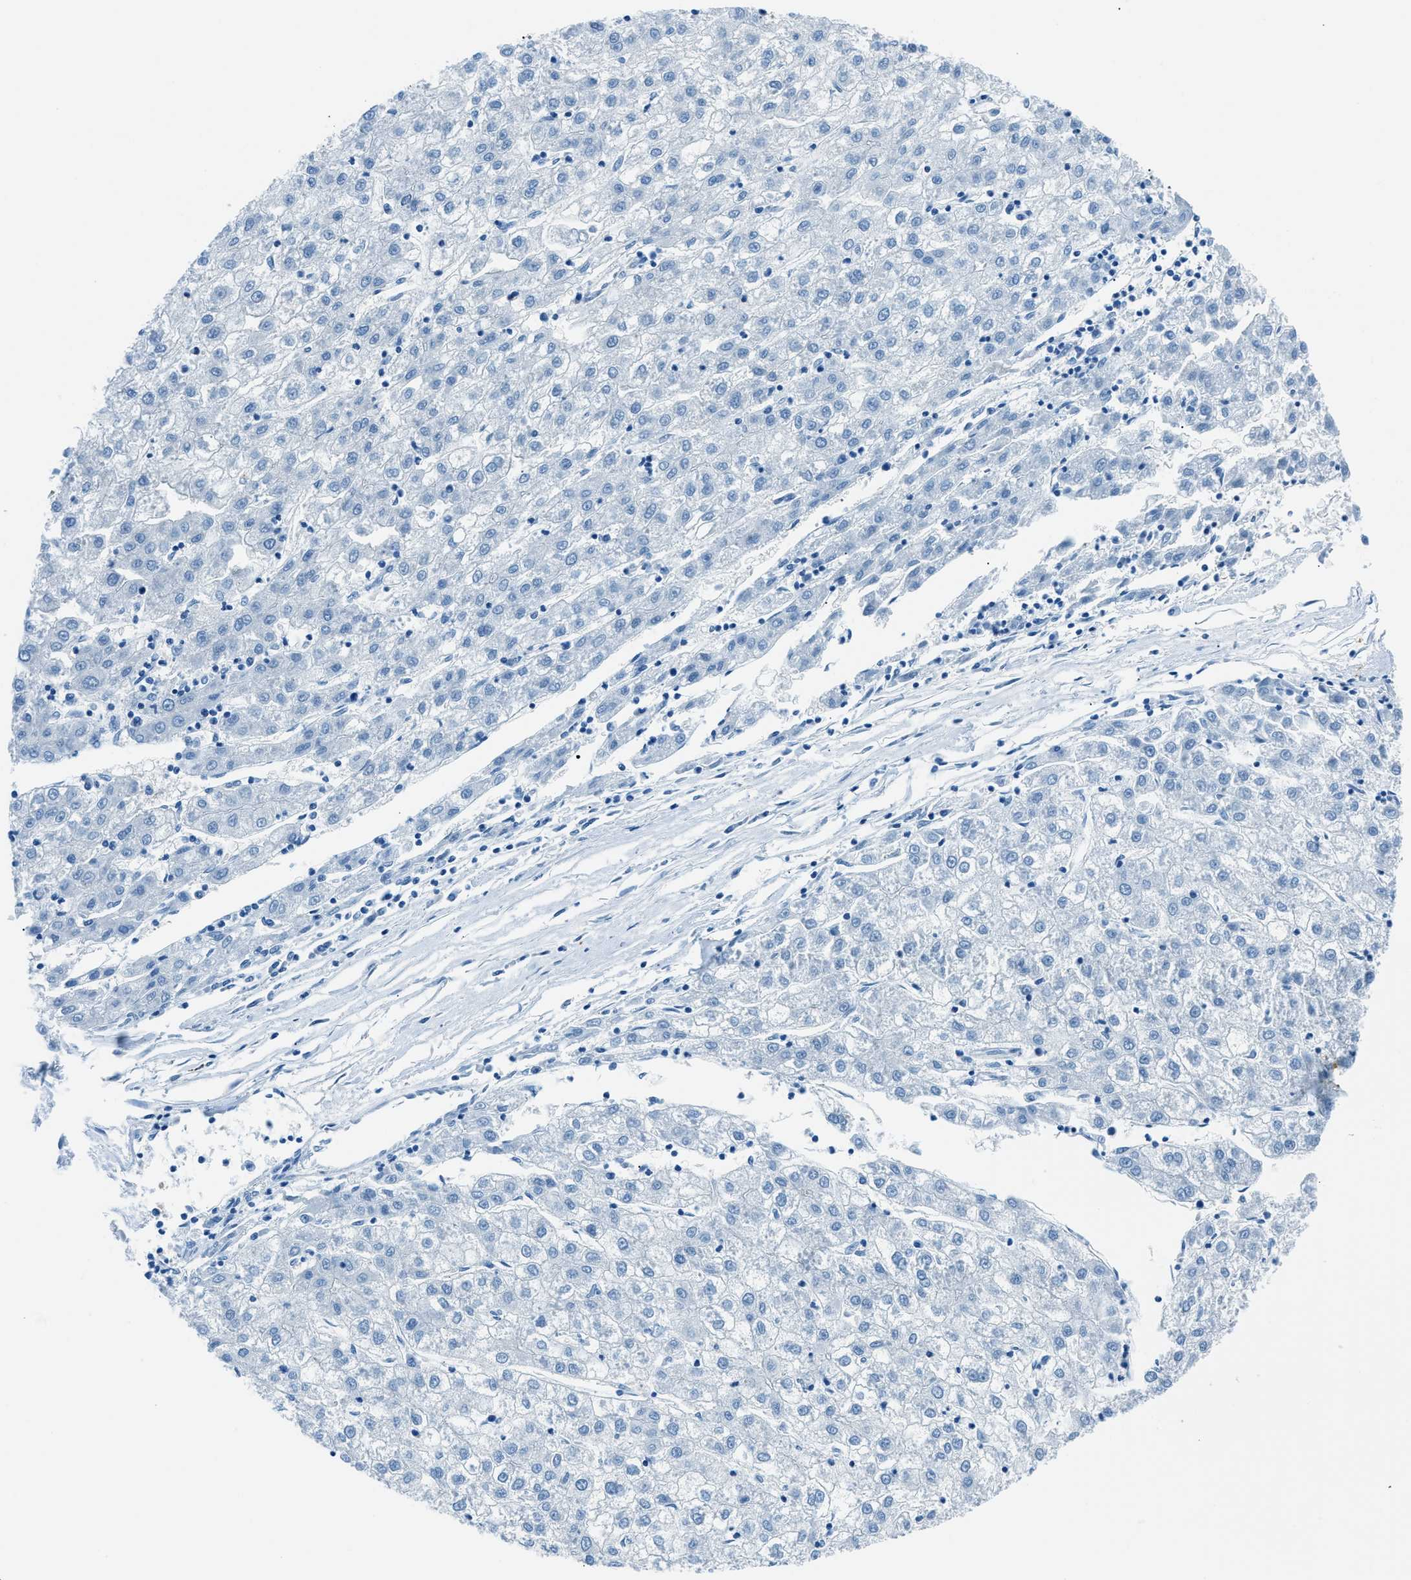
{"staining": {"intensity": "negative", "quantity": "none", "location": "none"}, "tissue": "liver cancer", "cell_type": "Tumor cells", "image_type": "cancer", "snomed": [{"axis": "morphology", "description": "Carcinoma, Hepatocellular, NOS"}, {"axis": "topography", "description": "Liver"}], "caption": "Liver cancer (hepatocellular carcinoma) was stained to show a protein in brown. There is no significant staining in tumor cells. Nuclei are stained in blue.", "gene": "SARS1", "patient": {"sex": "male", "age": 72}}